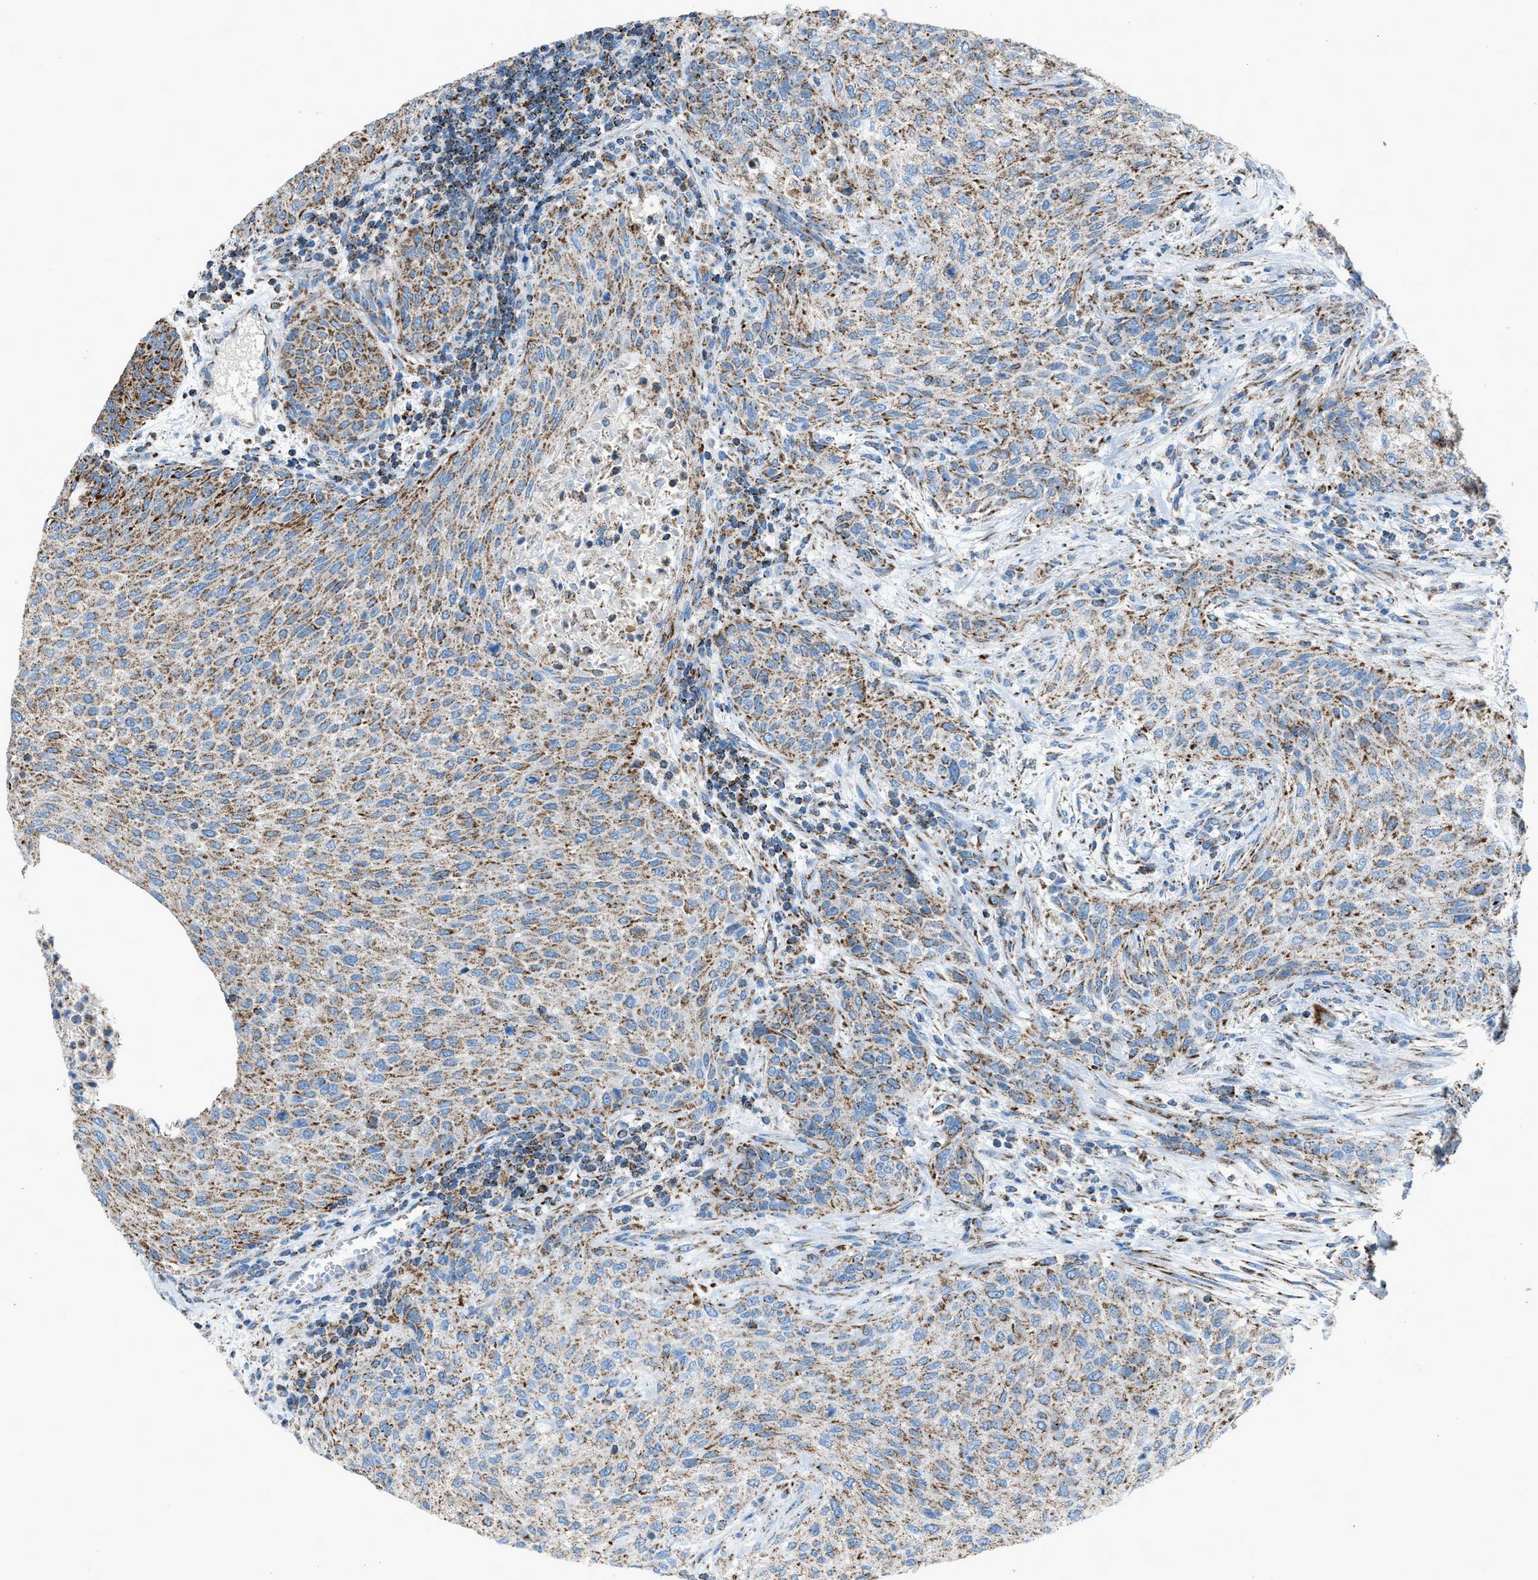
{"staining": {"intensity": "moderate", "quantity": ">75%", "location": "cytoplasmic/membranous"}, "tissue": "urothelial cancer", "cell_type": "Tumor cells", "image_type": "cancer", "snomed": [{"axis": "morphology", "description": "Urothelial carcinoma, Low grade"}, {"axis": "morphology", "description": "Urothelial carcinoma, High grade"}, {"axis": "topography", "description": "Urinary bladder"}], "caption": "Tumor cells exhibit medium levels of moderate cytoplasmic/membranous staining in approximately >75% of cells in human urothelial cancer. The staining was performed using DAB, with brown indicating positive protein expression. Nuclei are stained blue with hematoxylin.", "gene": "MDH2", "patient": {"sex": "male", "age": 35}}